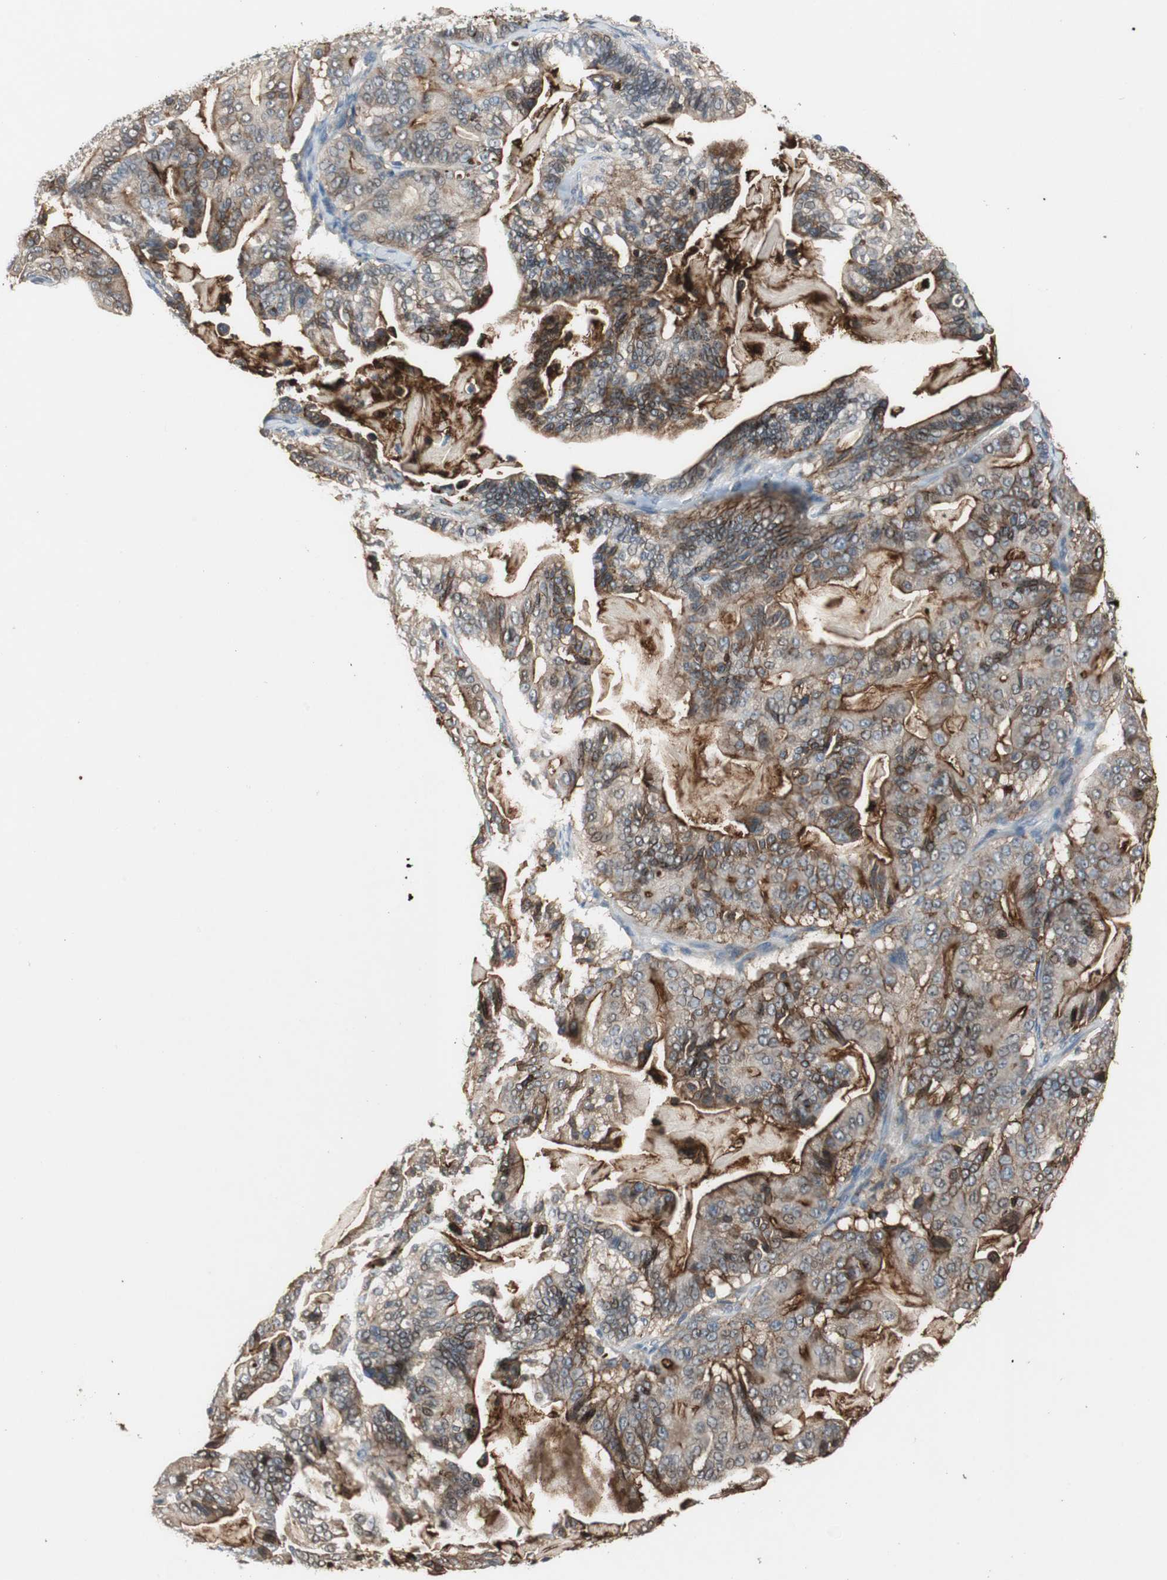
{"staining": {"intensity": "strong", "quantity": "25%-75%", "location": "cytoplasmic/membranous"}, "tissue": "pancreatic cancer", "cell_type": "Tumor cells", "image_type": "cancer", "snomed": [{"axis": "morphology", "description": "Adenocarcinoma, NOS"}, {"axis": "topography", "description": "Pancreas"}], "caption": "Approximately 25%-75% of tumor cells in human pancreatic adenocarcinoma reveal strong cytoplasmic/membranous protein expression as visualized by brown immunohistochemical staining.", "gene": "PTPRN2", "patient": {"sex": "male", "age": 63}}